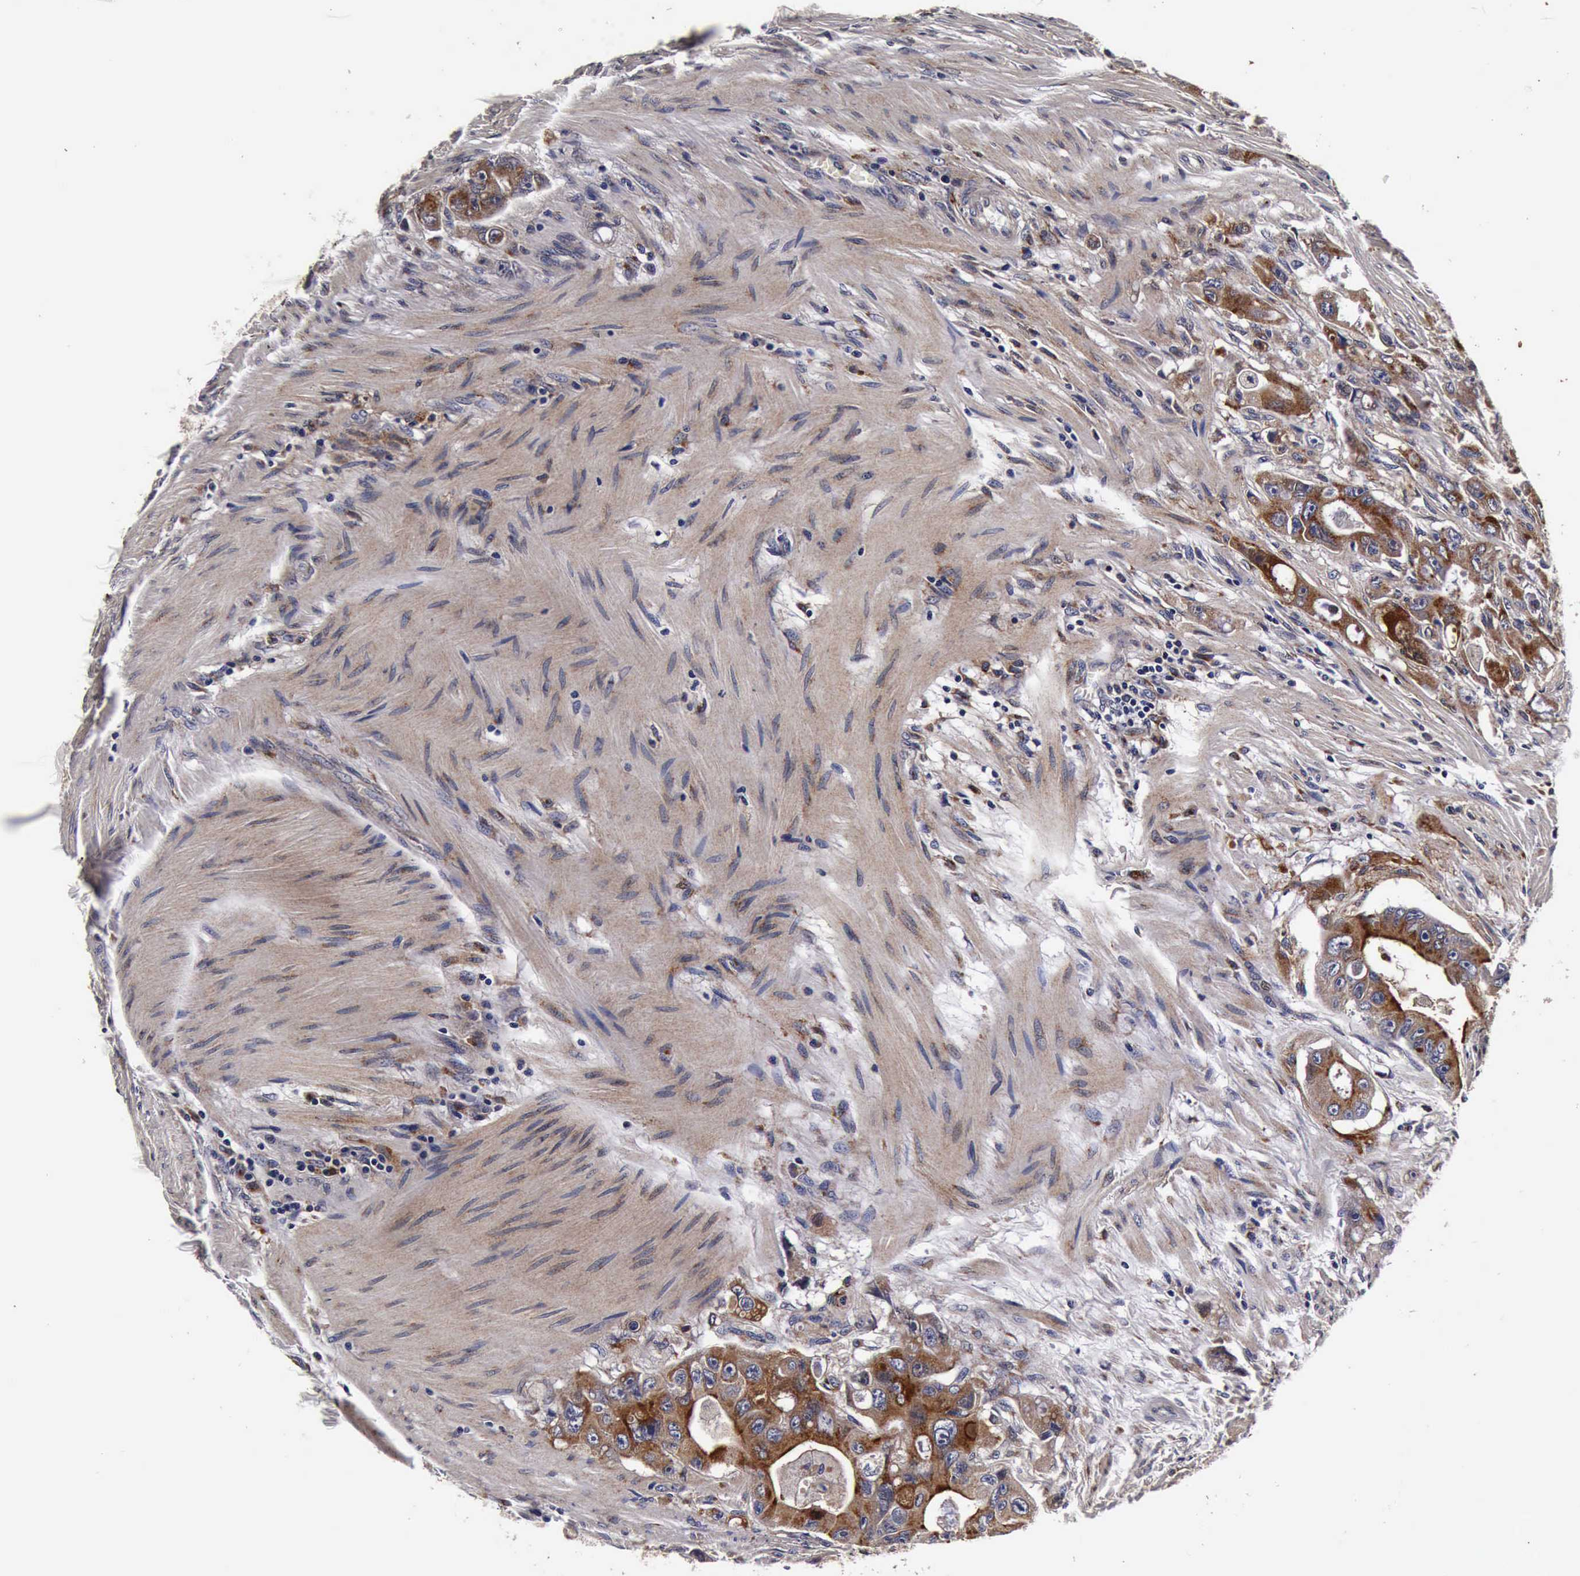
{"staining": {"intensity": "strong", "quantity": ">75%", "location": "cytoplasmic/membranous"}, "tissue": "colorectal cancer", "cell_type": "Tumor cells", "image_type": "cancer", "snomed": [{"axis": "morphology", "description": "Adenocarcinoma, NOS"}, {"axis": "topography", "description": "Colon"}], "caption": "Strong cytoplasmic/membranous positivity is appreciated in about >75% of tumor cells in colorectal adenocarcinoma.", "gene": "CST3", "patient": {"sex": "female", "age": 46}}